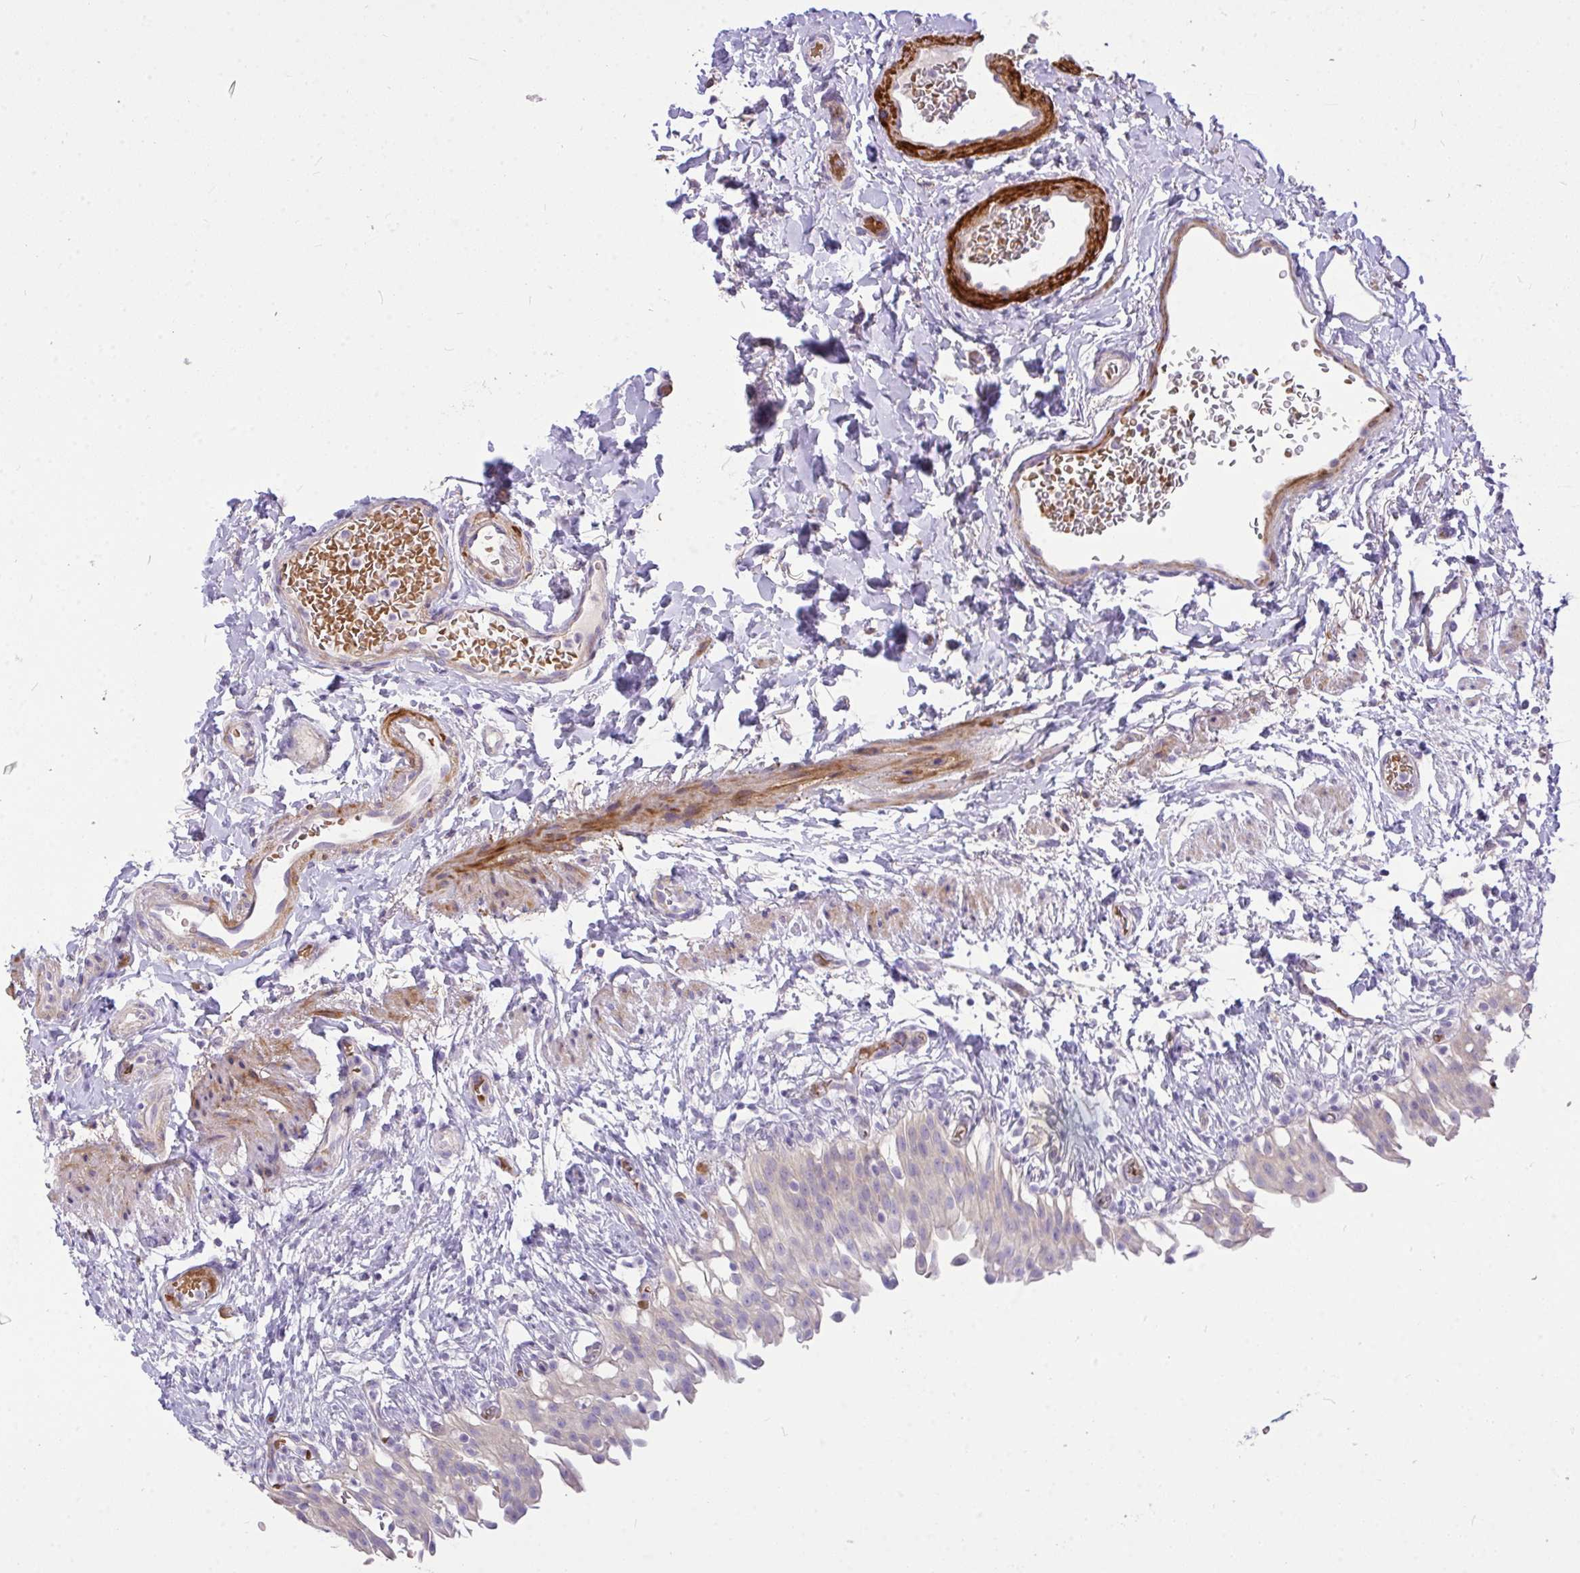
{"staining": {"intensity": "weak", "quantity": "<25%", "location": "cytoplasmic/membranous"}, "tissue": "urinary bladder", "cell_type": "Urothelial cells", "image_type": "normal", "snomed": [{"axis": "morphology", "description": "Normal tissue, NOS"}, {"axis": "topography", "description": "Urinary bladder"}, {"axis": "topography", "description": "Peripheral nerve tissue"}], "caption": "DAB (3,3'-diaminobenzidine) immunohistochemical staining of unremarkable human urinary bladder displays no significant expression in urothelial cells. Brightfield microscopy of immunohistochemistry (IHC) stained with DAB (3,3'-diaminobenzidine) (brown) and hematoxylin (blue), captured at high magnification.", "gene": "MOCS1", "patient": {"sex": "female", "age": 60}}